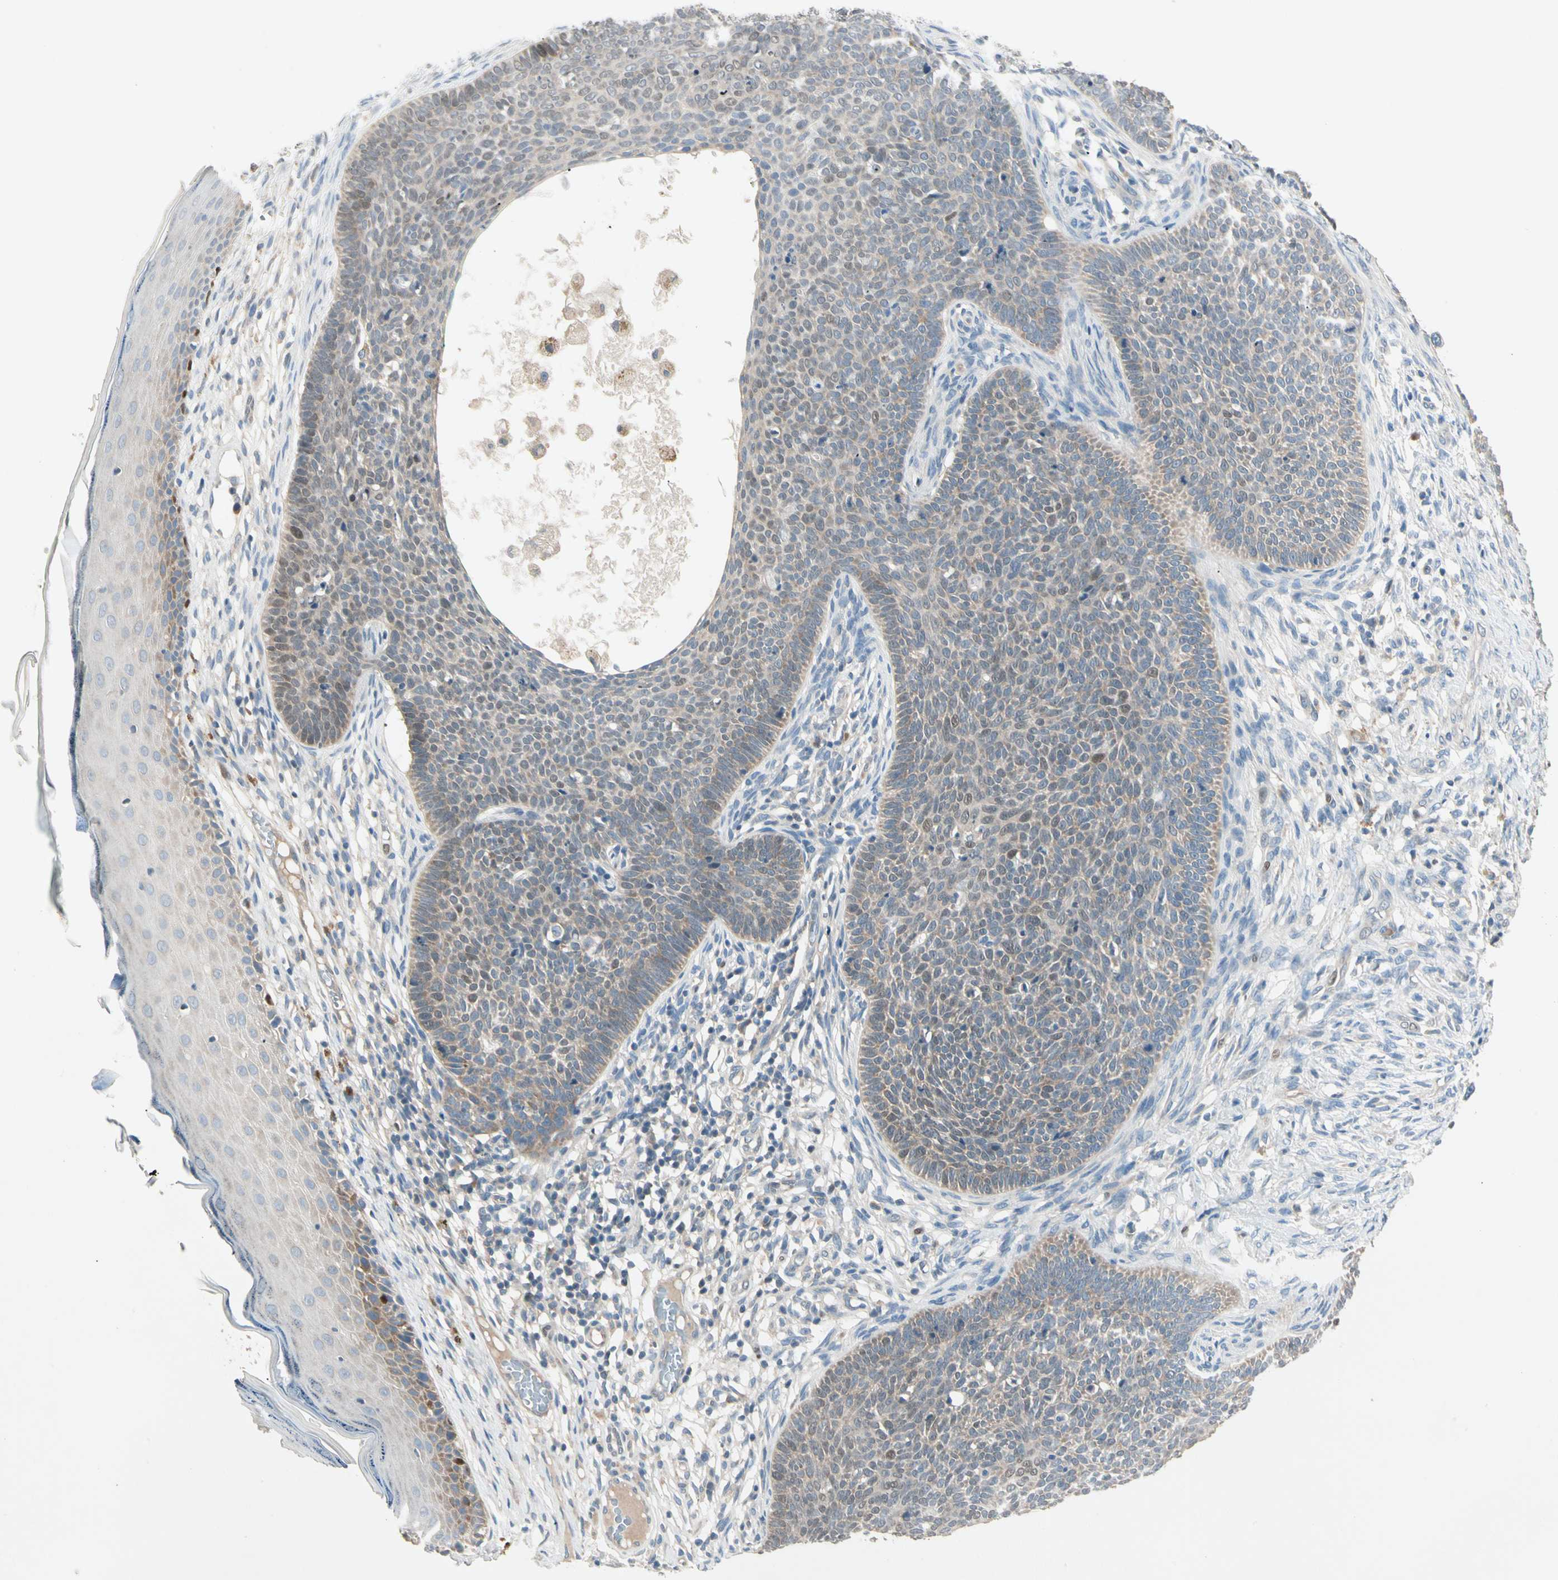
{"staining": {"intensity": "weak", "quantity": "25%-75%", "location": "cytoplasmic/membranous"}, "tissue": "skin cancer", "cell_type": "Tumor cells", "image_type": "cancer", "snomed": [{"axis": "morphology", "description": "Normal tissue, NOS"}, {"axis": "morphology", "description": "Basal cell carcinoma"}, {"axis": "topography", "description": "Skin"}], "caption": "This is a micrograph of IHC staining of skin cancer, which shows weak expression in the cytoplasmic/membranous of tumor cells.", "gene": "IL1R1", "patient": {"sex": "male", "age": 87}}